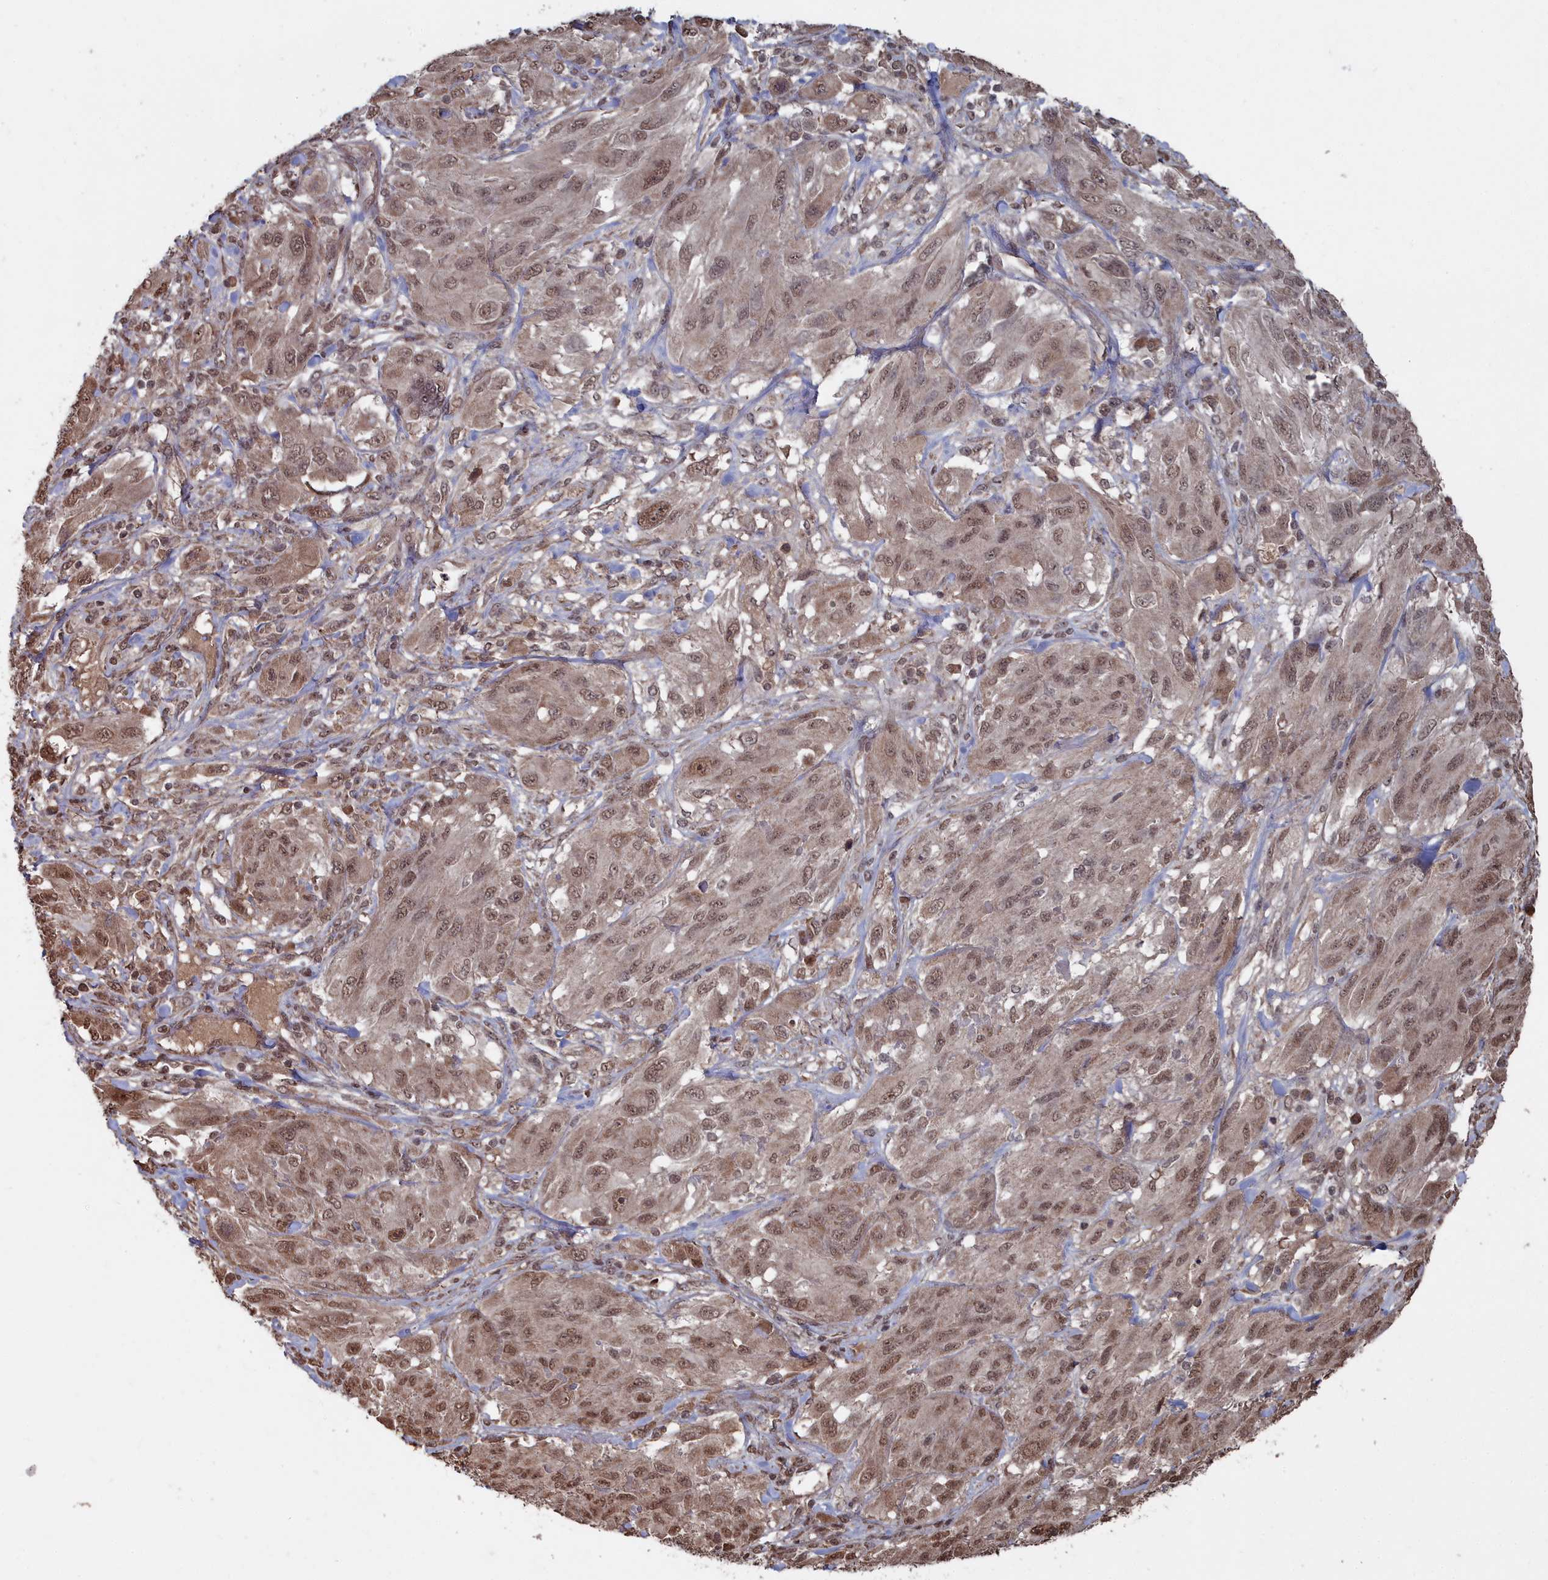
{"staining": {"intensity": "moderate", "quantity": ">75%", "location": "nuclear"}, "tissue": "melanoma", "cell_type": "Tumor cells", "image_type": "cancer", "snomed": [{"axis": "morphology", "description": "Malignant melanoma, NOS"}, {"axis": "topography", "description": "Skin"}], "caption": "A medium amount of moderate nuclear staining is seen in about >75% of tumor cells in melanoma tissue. (Brightfield microscopy of DAB IHC at high magnification).", "gene": "CCNP", "patient": {"sex": "female", "age": 91}}